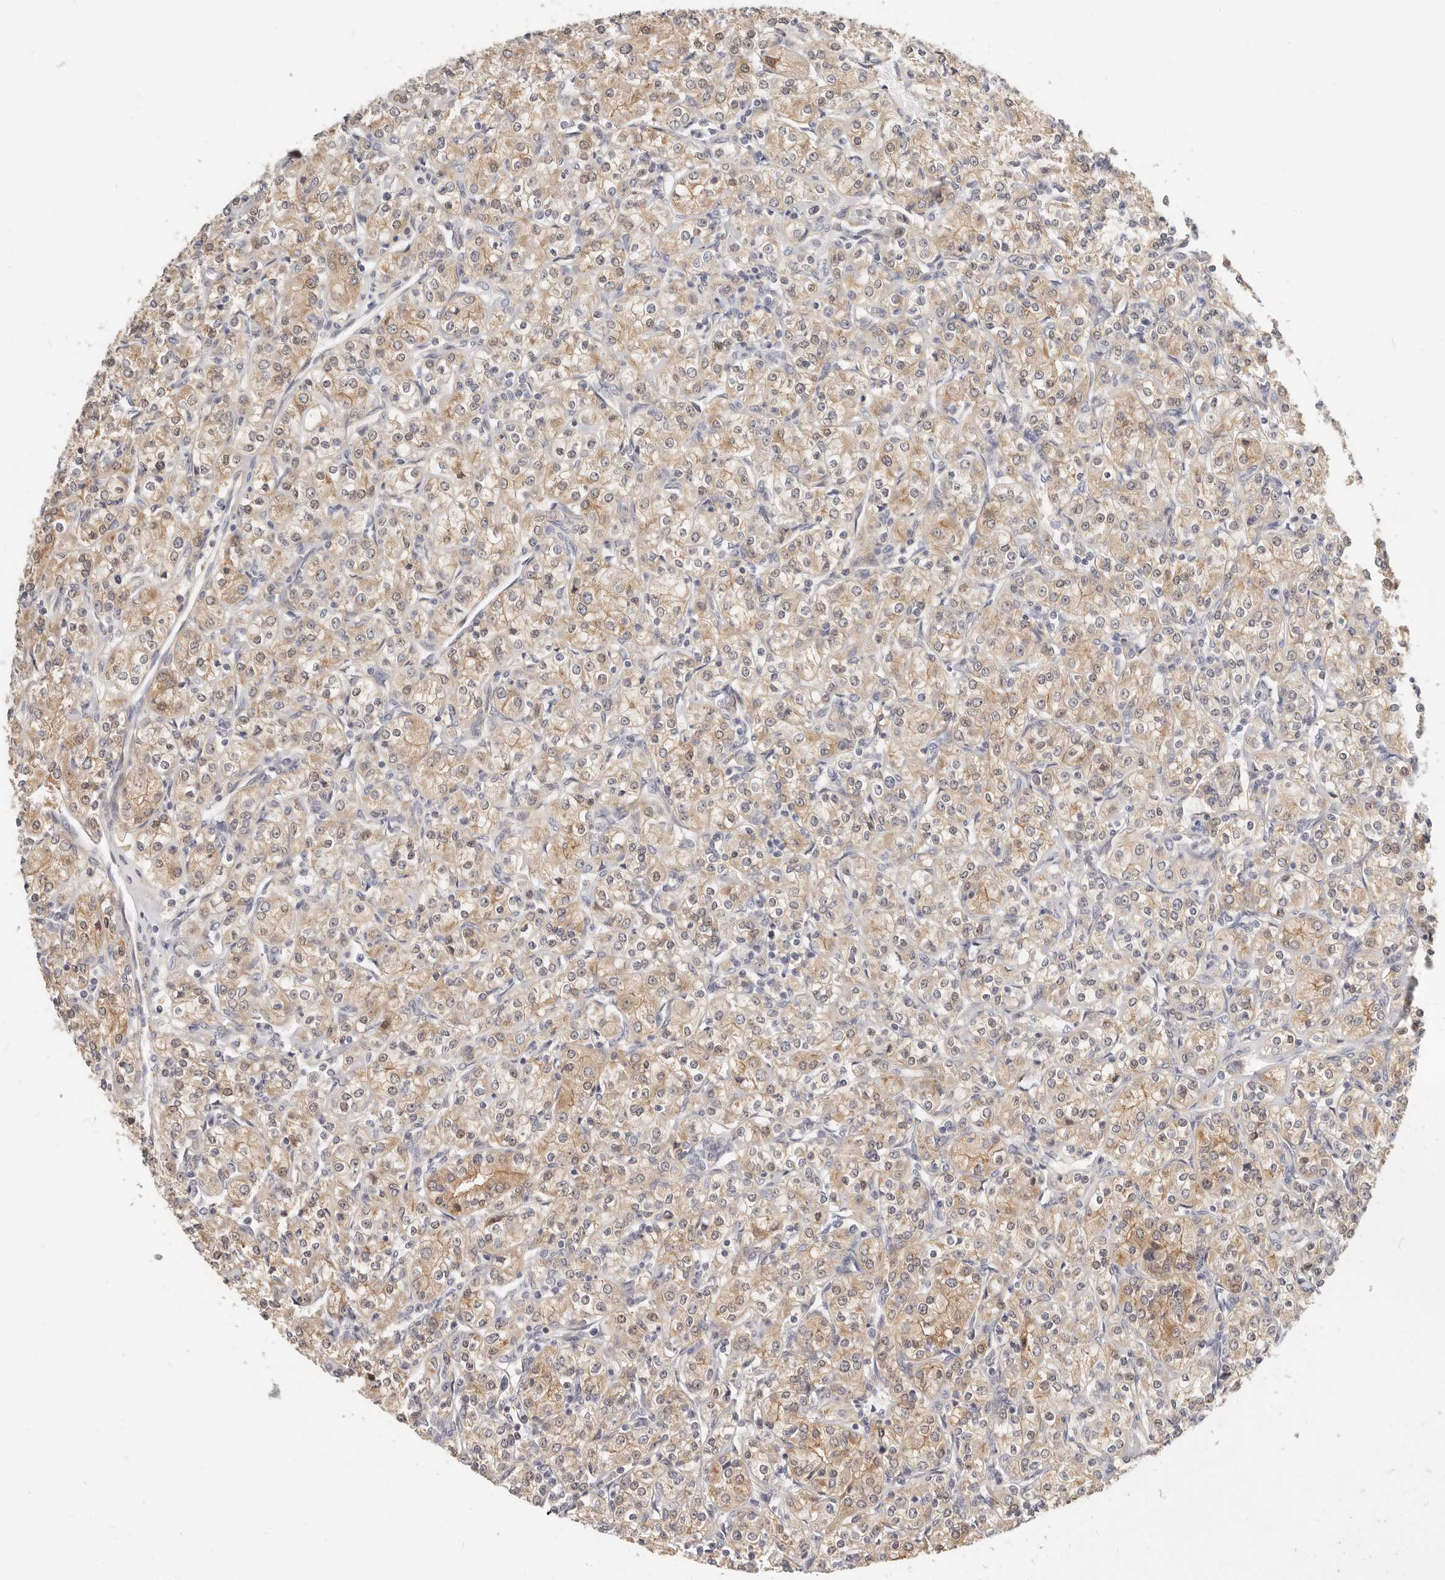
{"staining": {"intensity": "moderate", "quantity": ">75%", "location": "cytoplasmic/membranous"}, "tissue": "renal cancer", "cell_type": "Tumor cells", "image_type": "cancer", "snomed": [{"axis": "morphology", "description": "Adenocarcinoma, NOS"}, {"axis": "topography", "description": "Kidney"}], "caption": "Approximately >75% of tumor cells in renal adenocarcinoma display moderate cytoplasmic/membranous protein expression as visualized by brown immunohistochemical staining.", "gene": "ZRANB1", "patient": {"sex": "male", "age": 77}}